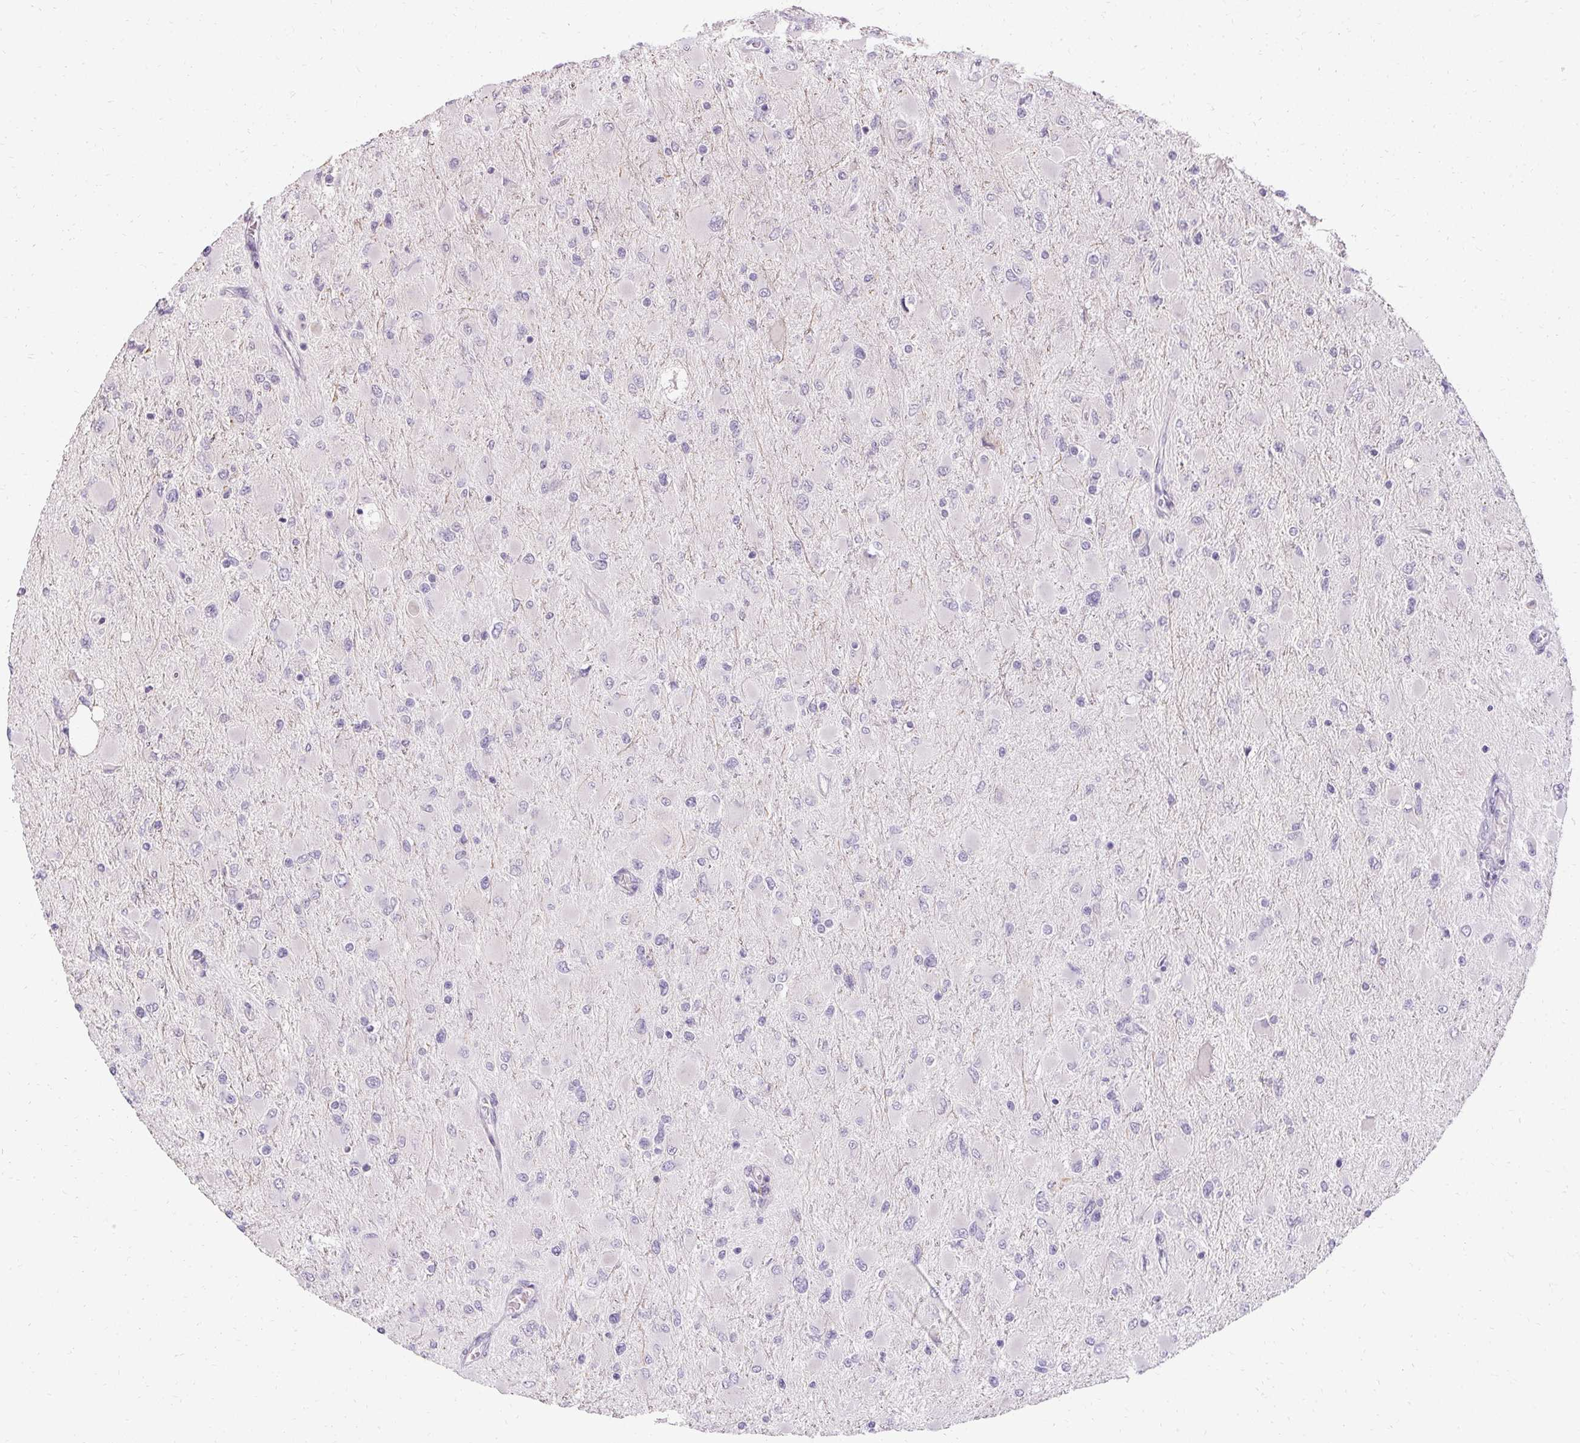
{"staining": {"intensity": "negative", "quantity": "none", "location": "none"}, "tissue": "glioma", "cell_type": "Tumor cells", "image_type": "cancer", "snomed": [{"axis": "morphology", "description": "Glioma, malignant, High grade"}, {"axis": "topography", "description": "Cerebral cortex"}], "caption": "DAB (3,3'-diaminobenzidine) immunohistochemical staining of human malignant glioma (high-grade) demonstrates no significant positivity in tumor cells.", "gene": "HSD17B3", "patient": {"sex": "female", "age": 36}}